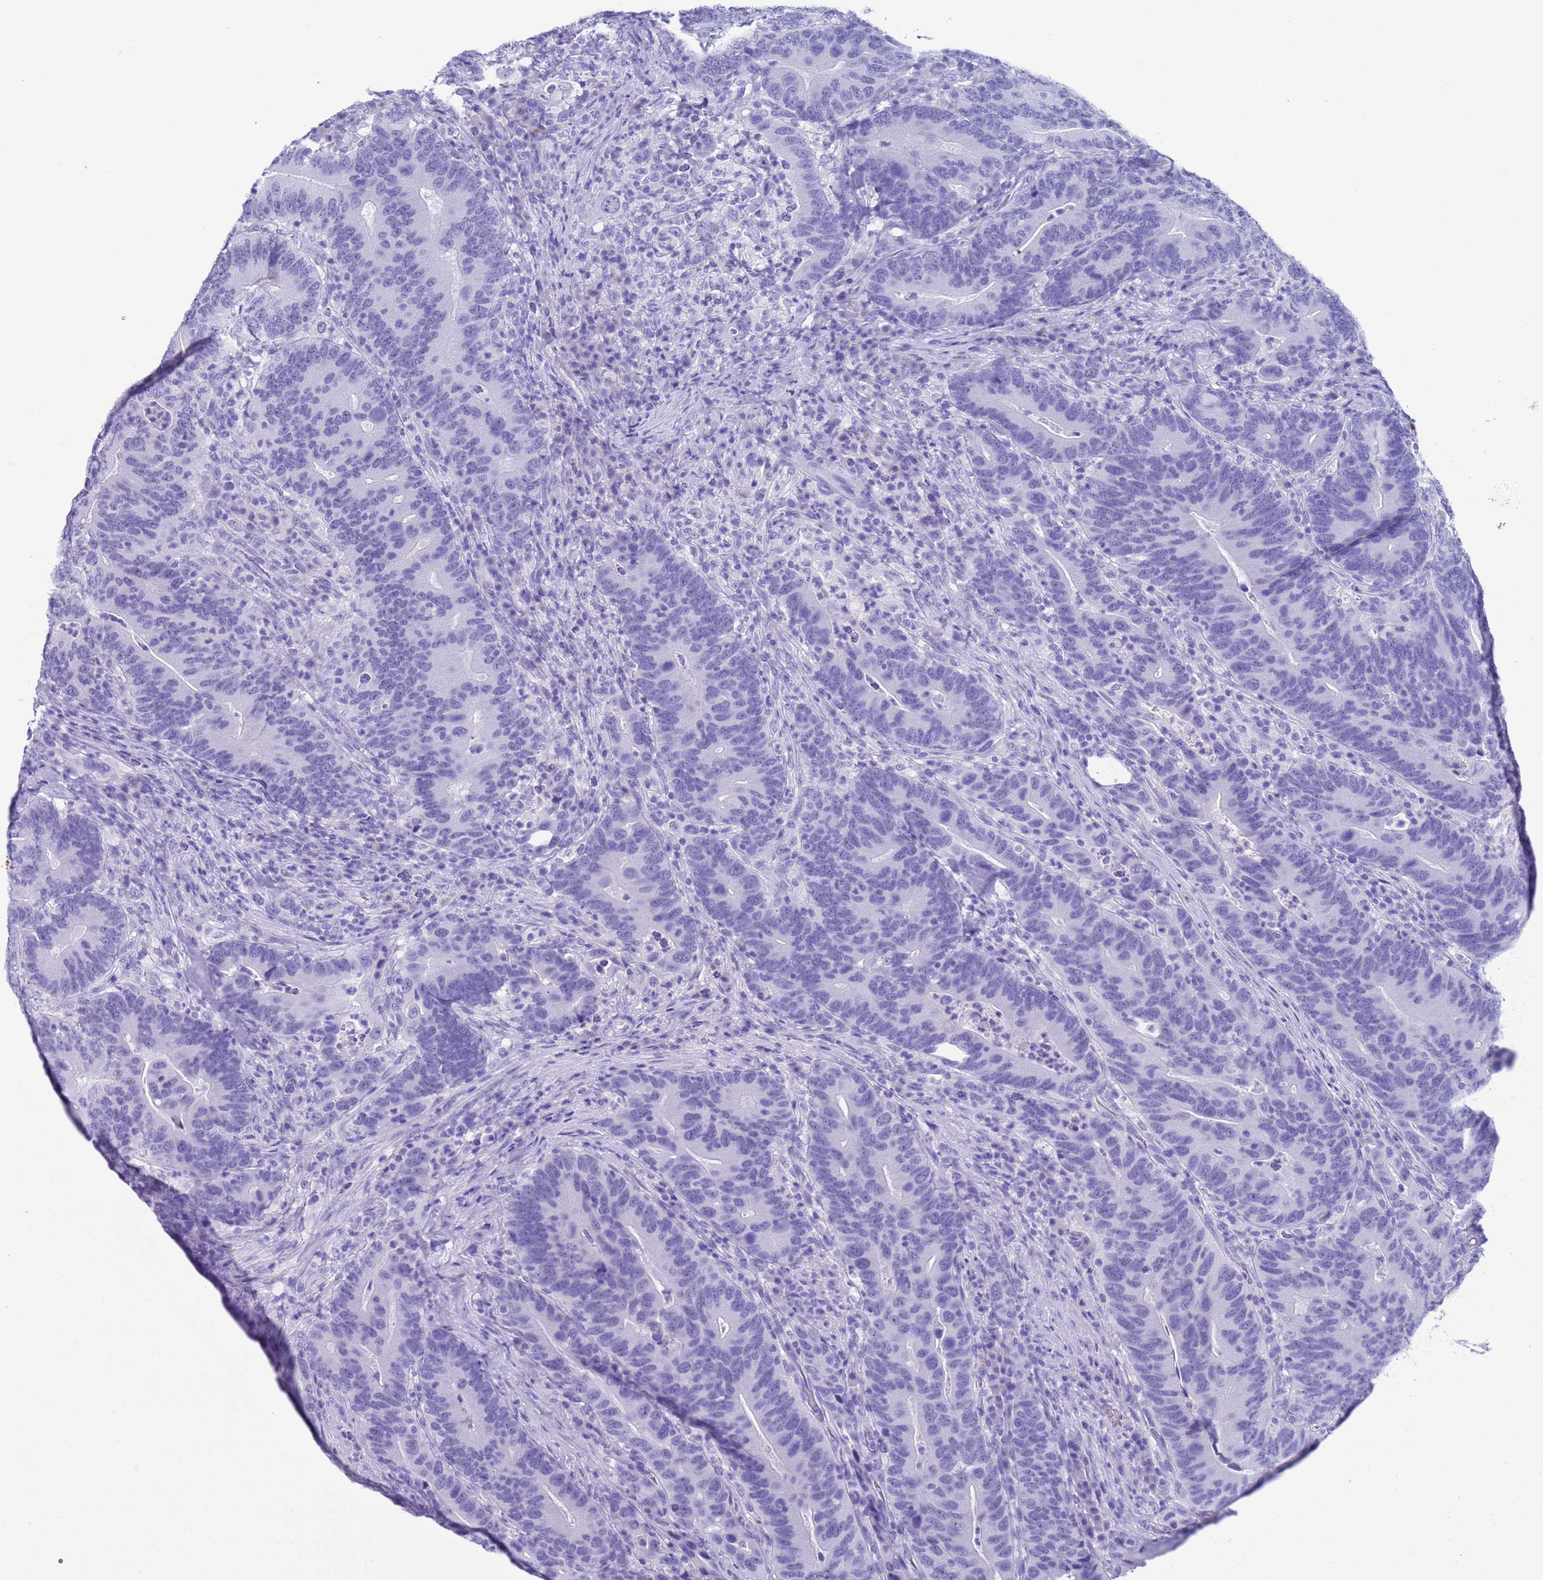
{"staining": {"intensity": "negative", "quantity": "none", "location": "none"}, "tissue": "colorectal cancer", "cell_type": "Tumor cells", "image_type": "cancer", "snomed": [{"axis": "morphology", "description": "Adenocarcinoma, NOS"}, {"axis": "topography", "description": "Colon"}], "caption": "High magnification brightfield microscopy of adenocarcinoma (colorectal) stained with DAB (brown) and counterstained with hematoxylin (blue): tumor cells show no significant positivity.", "gene": "CKM", "patient": {"sex": "female", "age": 66}}